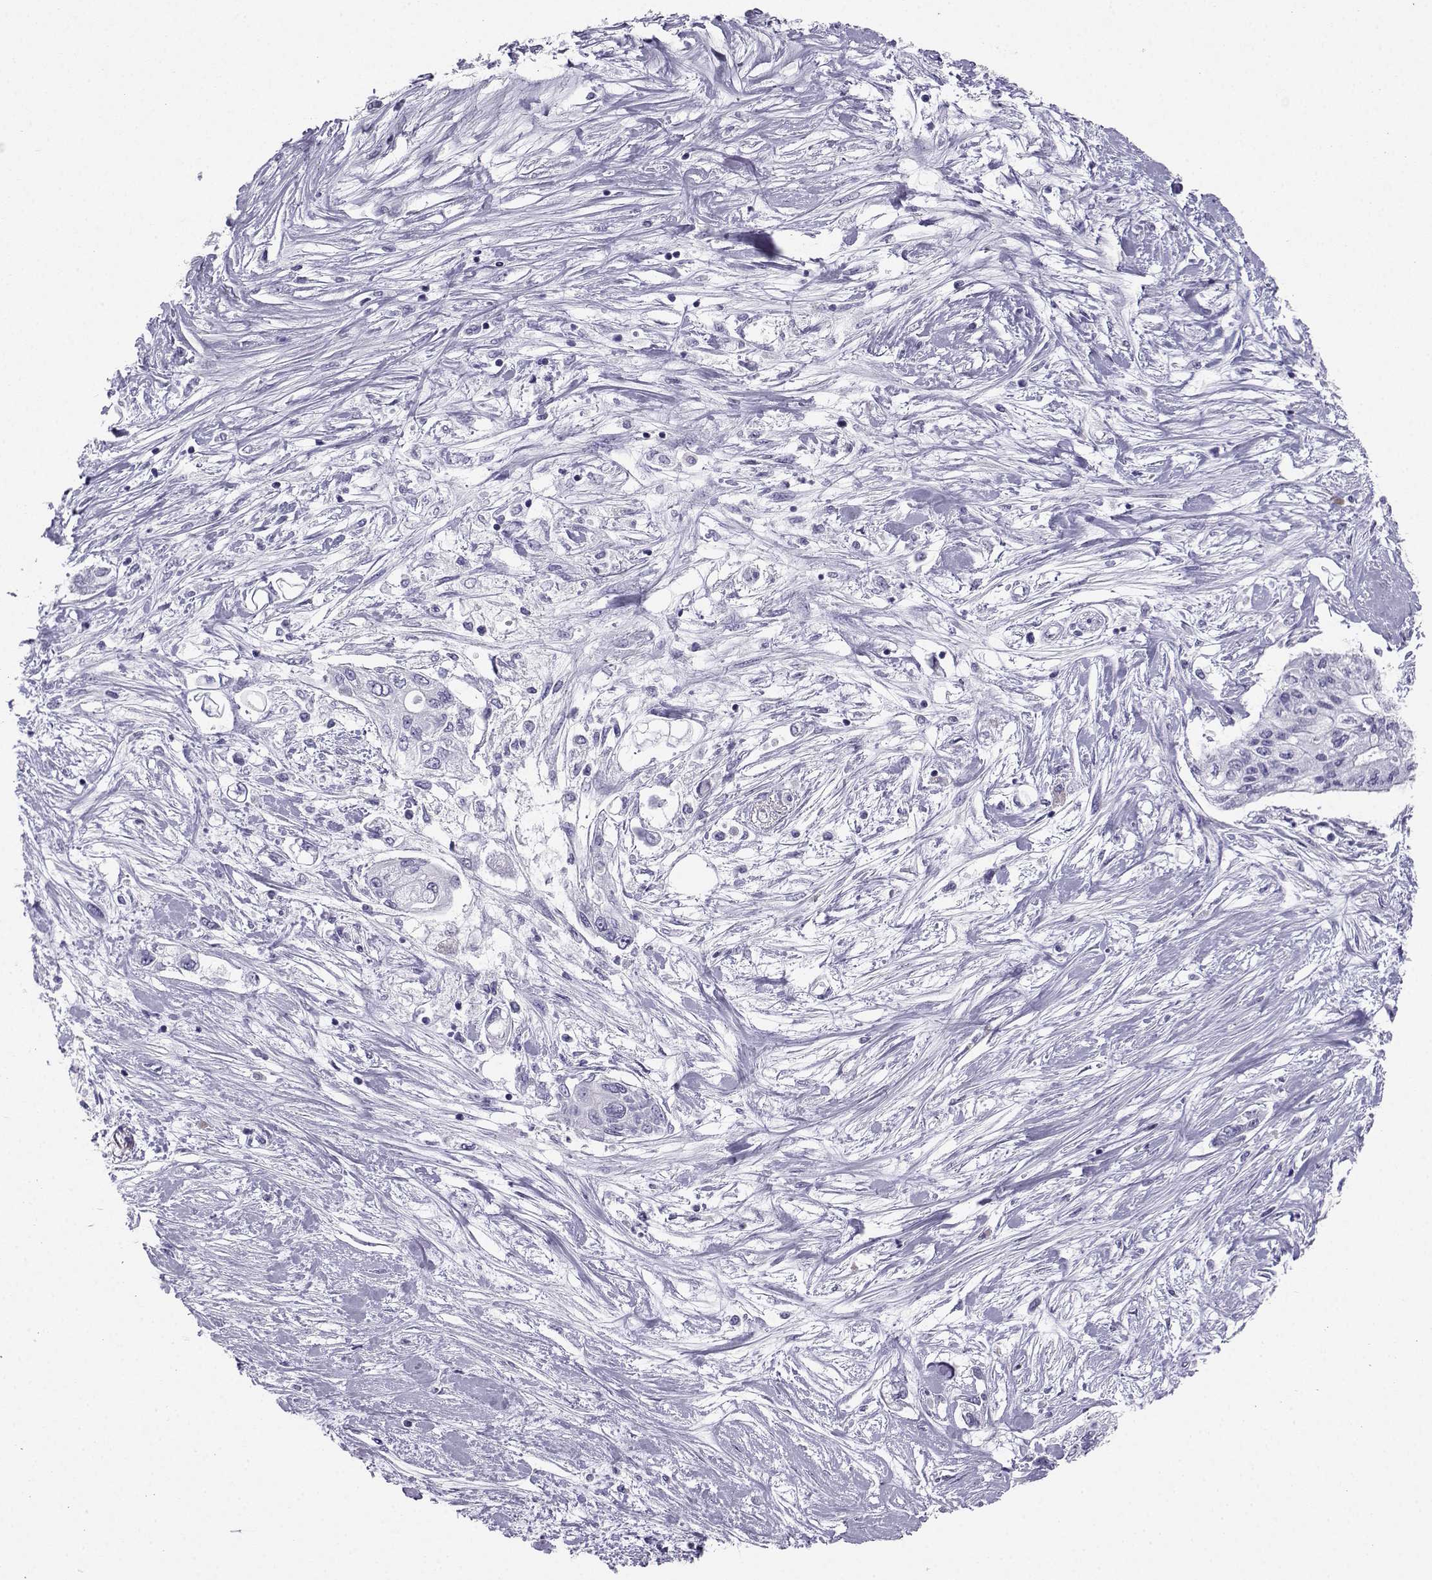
{"staining": {"intensity": "negative", "quantity": "none", "location": "none"}, "tissue": "pancreatic cancer", "cell_type": "Tumor cells", "image_type": "cancer", "snomed": [{"axis": "morphology", "description": "Adenocarcinoma, NOS"}, {"axis": "topography", "description": "Pancreas"}], "caption": "Histopathology image shows no protein expression in tumor cells of adenocarcinoma (pancreatic) tissue.", "gene": "SST", "patient": {"sex": "female", "age": 77}}